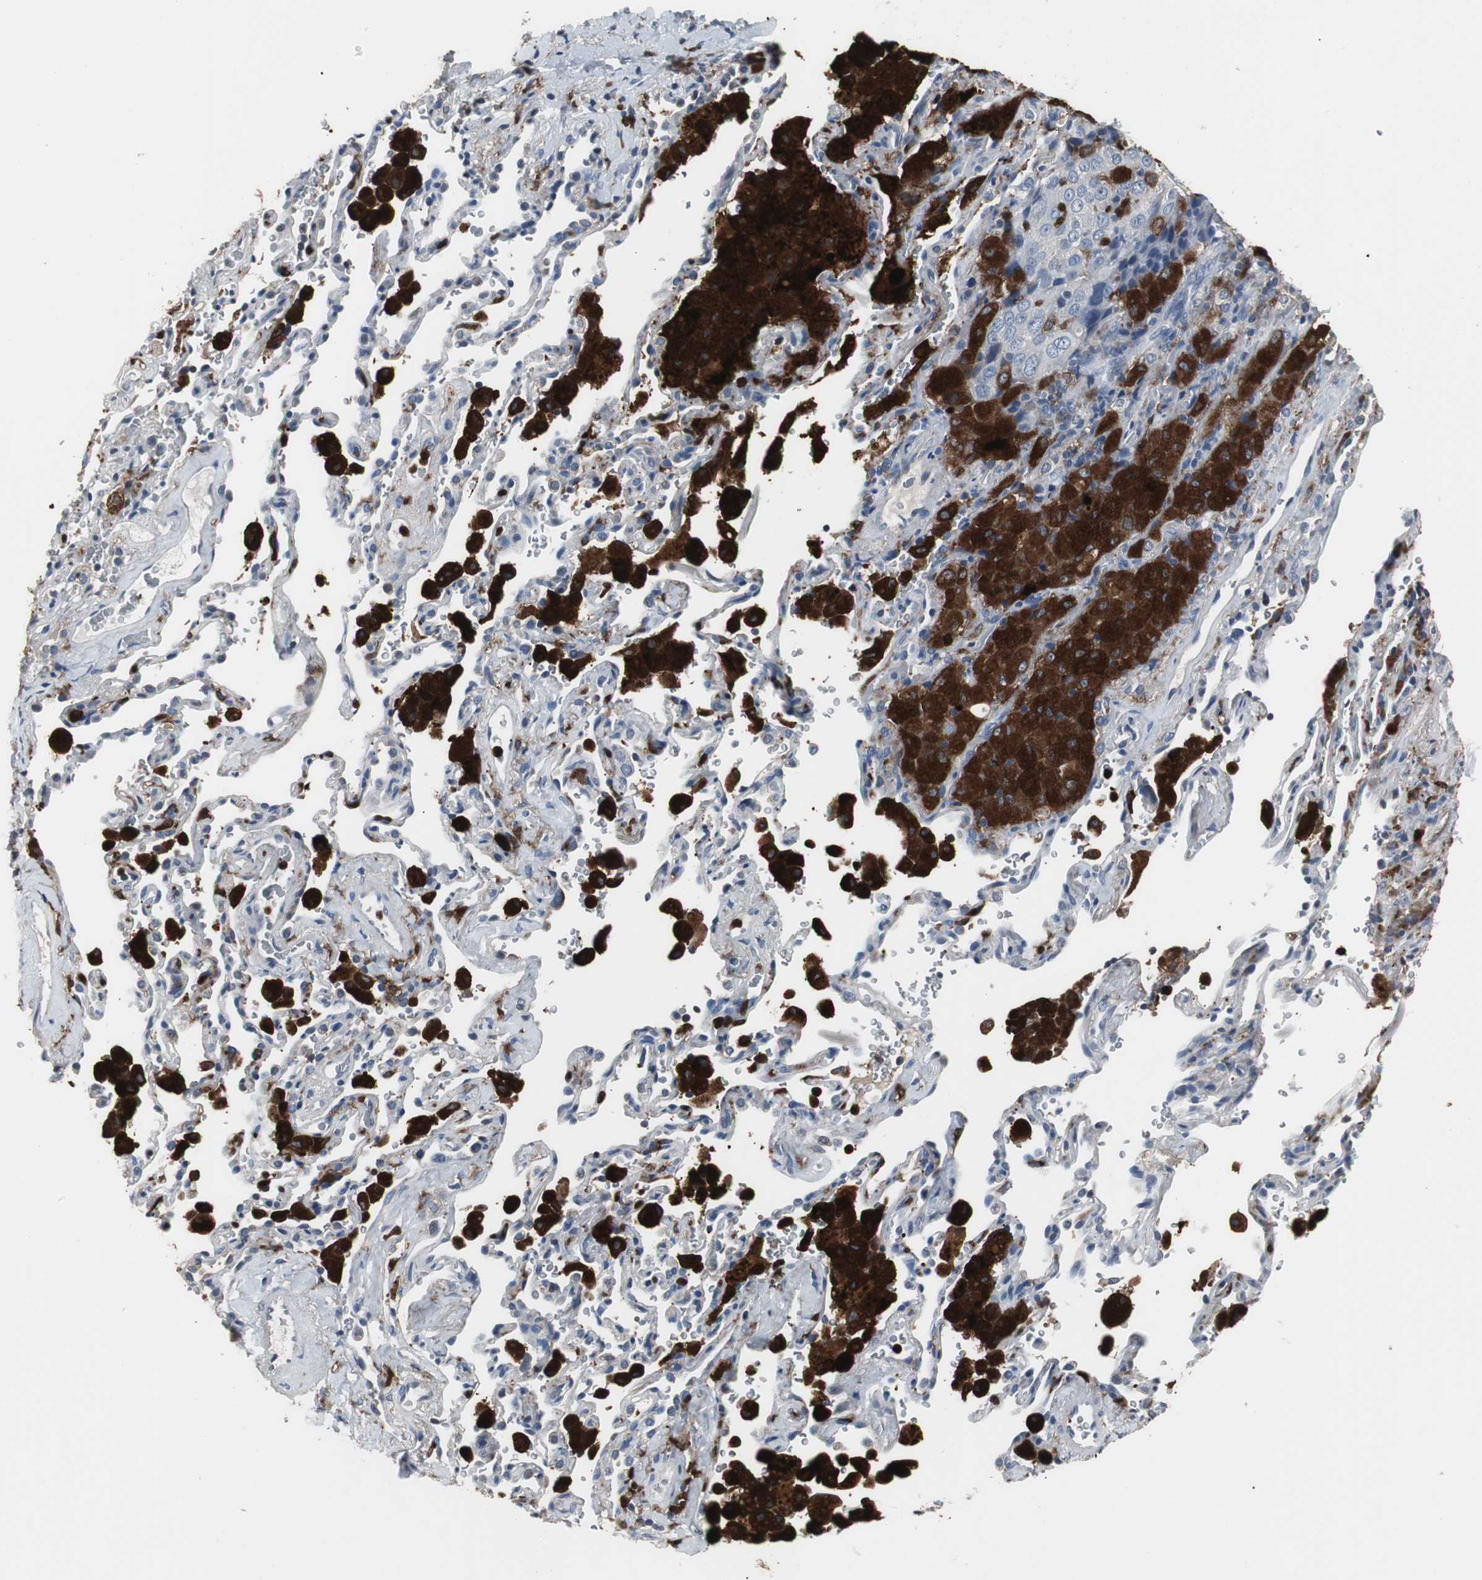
{"staining": {"intensity": "negative", "quantity": "none", "location": "none"}, "tissue": "lung cancer", "cell_type": "Tumor cells", "image_type": "cancer", "snomed": [{"axis": "morphology", "description": "Squamous cell carcinoma, NOS"}, {"axis": "topography", "description": "Lung"}], "caption": "Tumor cells are negative for brown protein staining in lung cancer (squamous cell carcinoma).", "gene": "NCF2", "patient": {"sex": "male", "age": 54}}